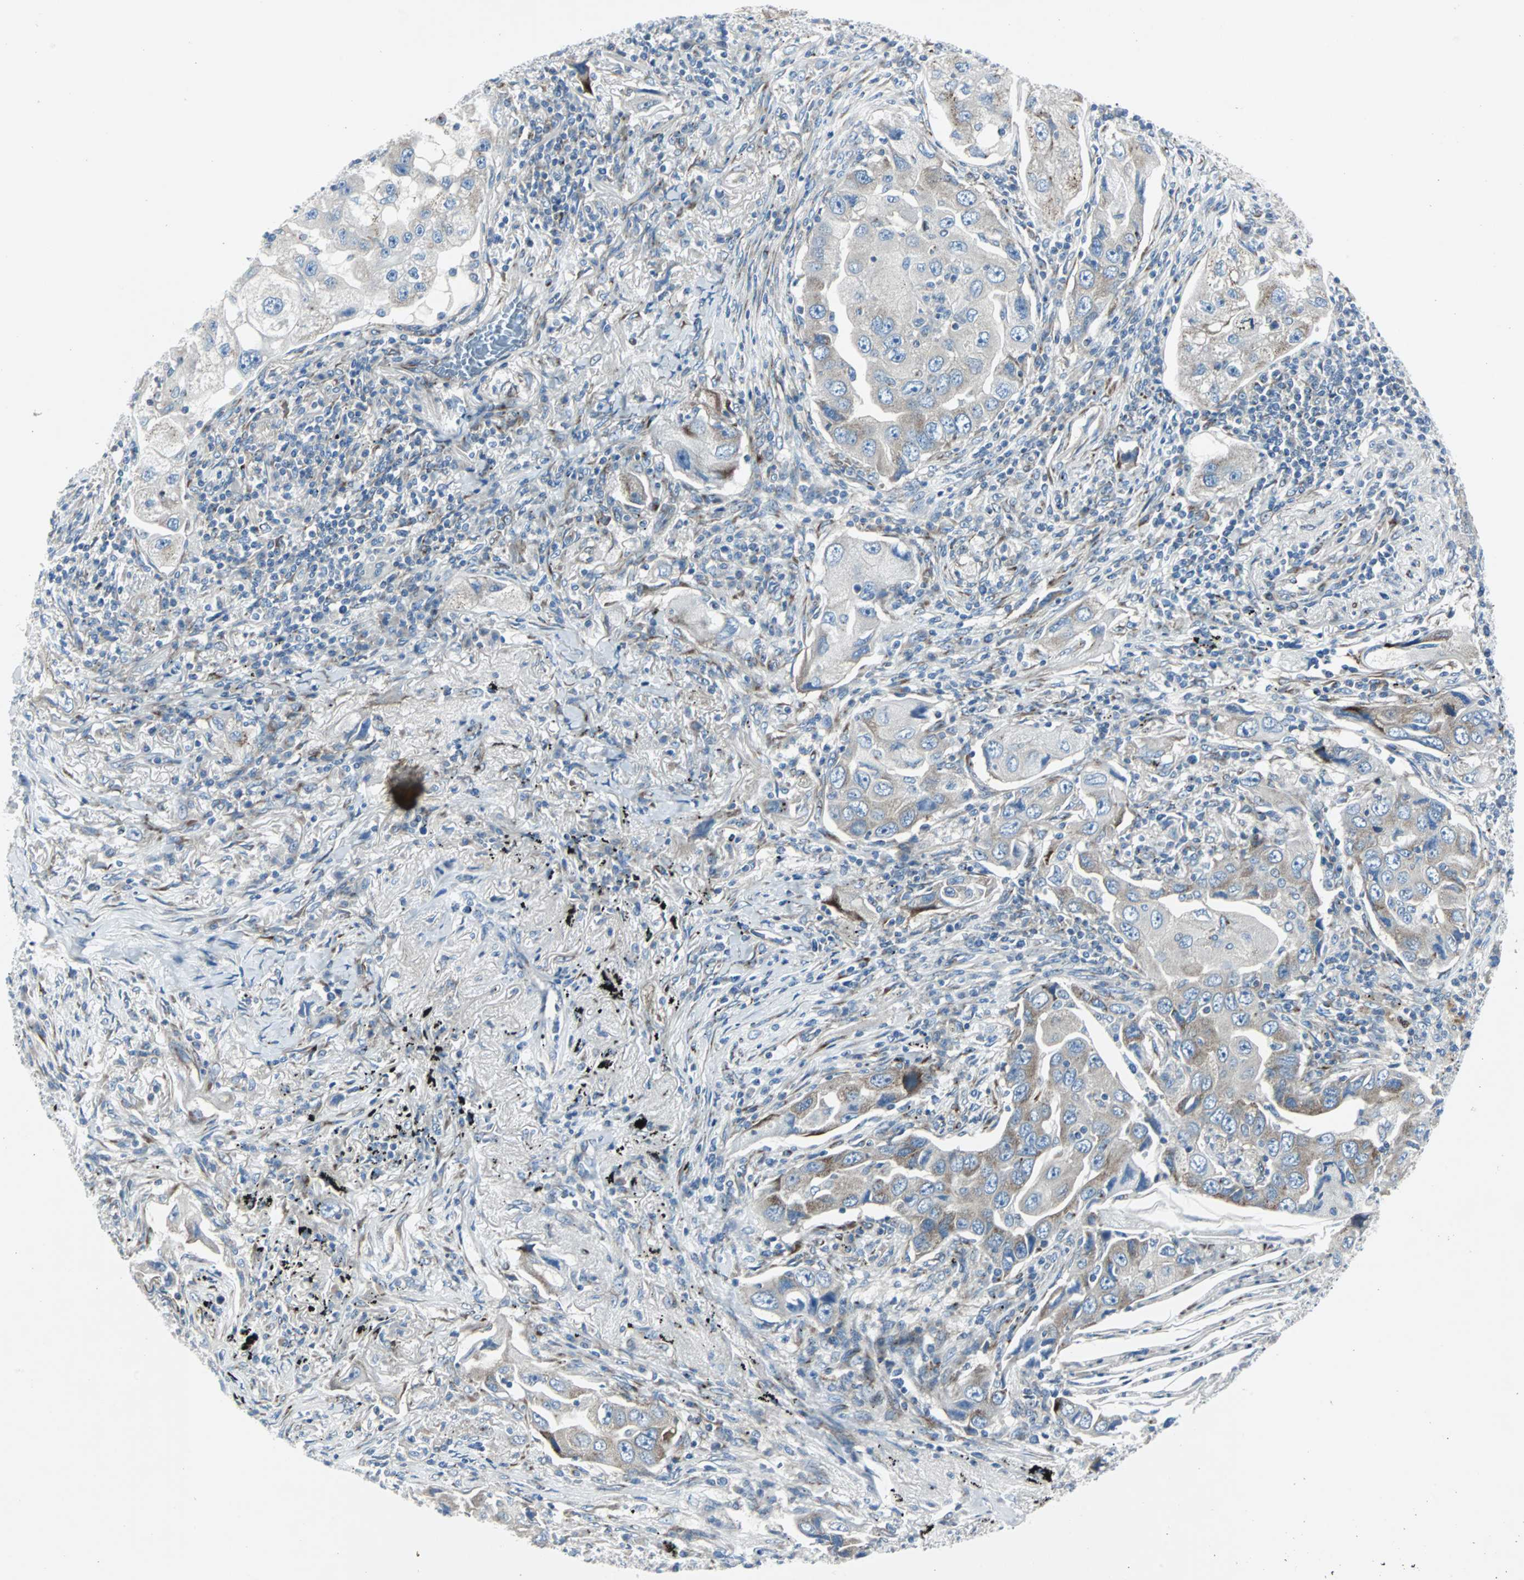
{"staining": {"intensity": "weak", "quantity": ">75%", "location": "cytoplasmic/membranous"}, "tissue": "lung cancer", "cell_type": "Tumor cells", "image_type": "cancer", "snomed": [{"axis": "morphology", "description": "Adenocarcinoma, NOS"}, {"axis": "topography", "description": "Lung"}], "caption": "A low amount of weak cytoplasmic/membranous expression is identified in about >75% of tumor cells in adenocarcinoma (lung) tissue. (DAB (3,3'-diaminobenzidine) IHC, brown staining for protein, blue staining for nuclei).", "gene": "BBC3", "patient": {"sex": "female", "age": 65}}